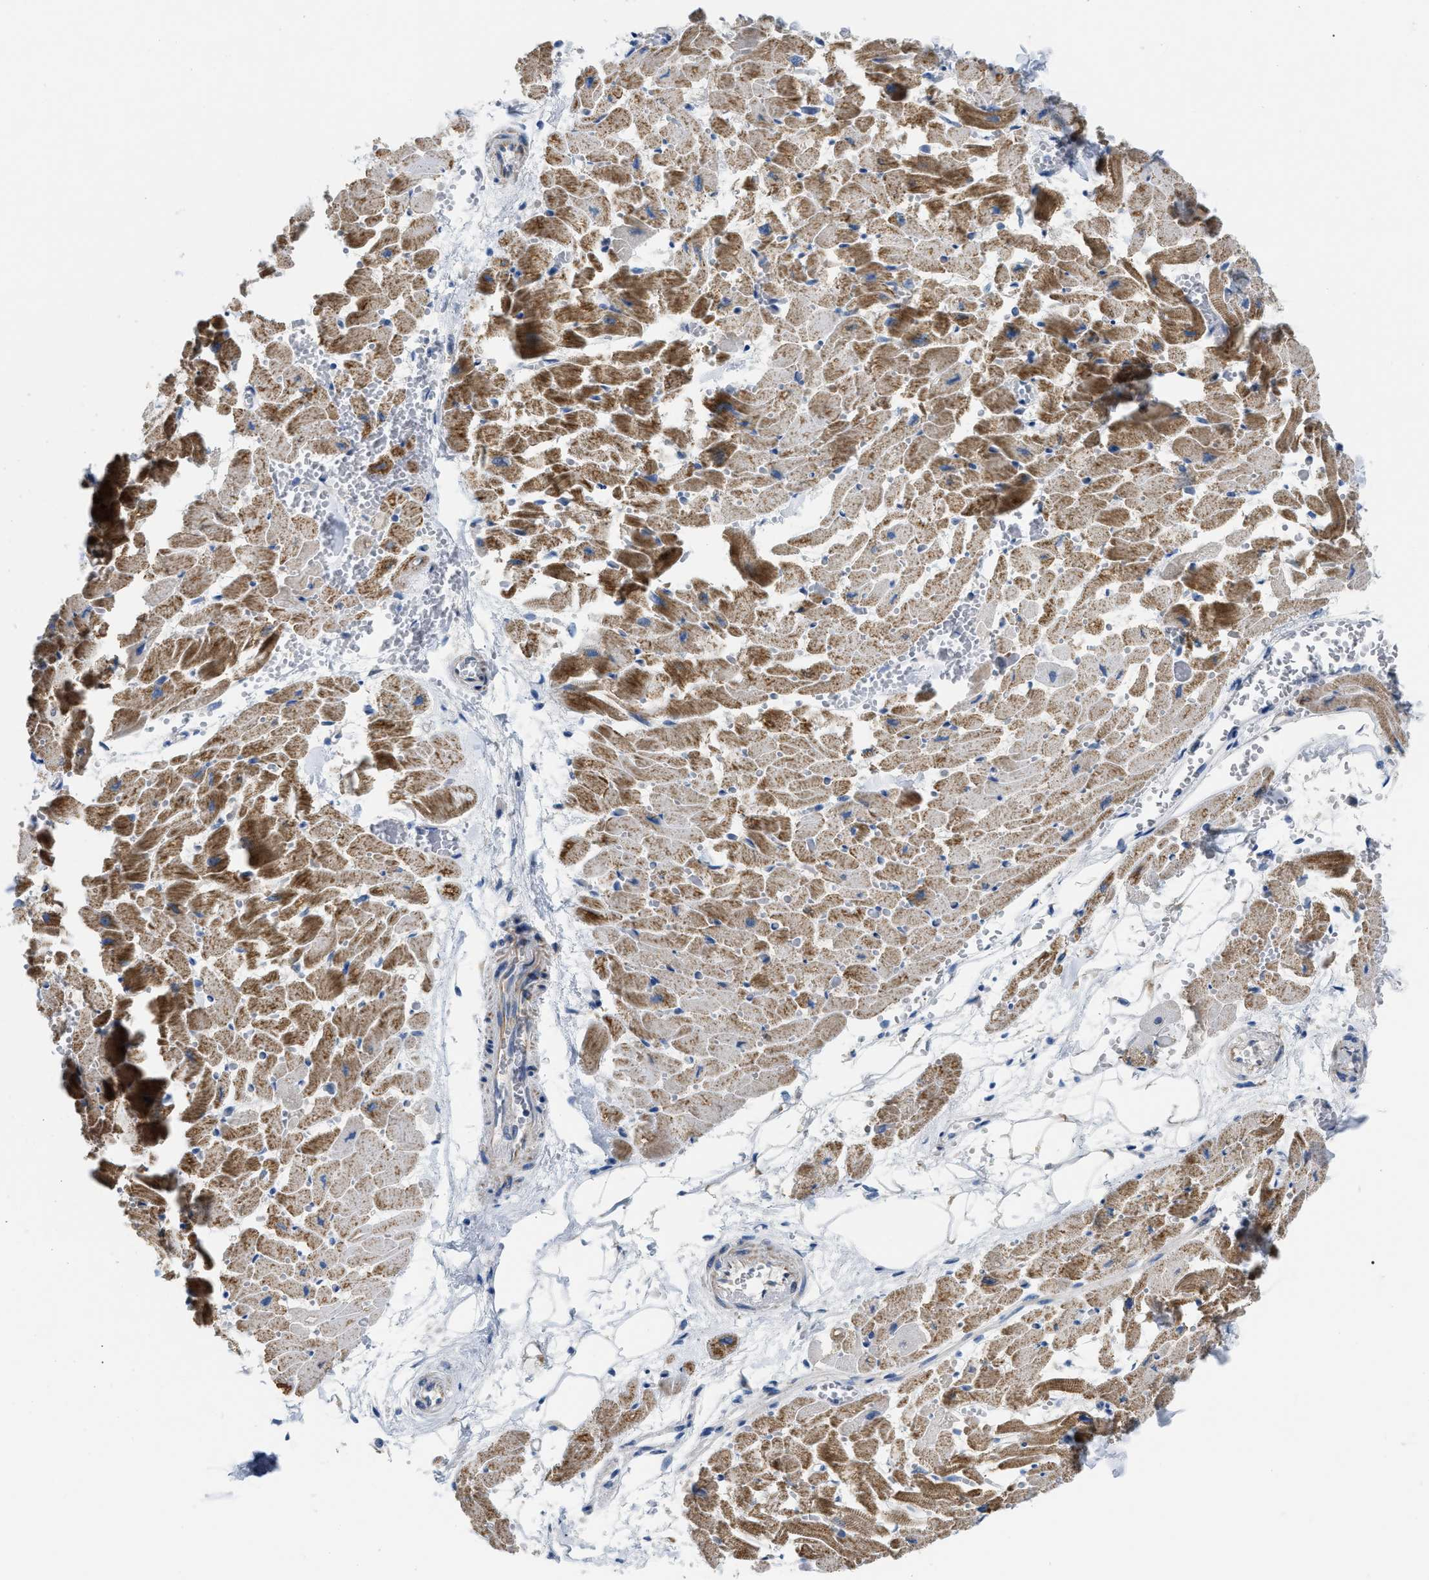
{"staining": {"intensity": "moderate", "quantity": ">75%", "location": "cytoplasmic/membranous"}, "tissue": "heart muscle", "cell_type": "Cardiomyocytes", "image_type": "normal", "snomed": [{"axis": "morphology", "description": "Normal tissue, NOS"}, {"axis": "topography", "description": "Heart"}], "caption": "Immunohistochemical staining of unremarkable human heart muscle demonstrates moderate cytoplasmic/membranous protein staining in approximately >75% of cardiomyocytes.", "gene": "DHX58", "patient": {"sex": "female", "age": 19}}